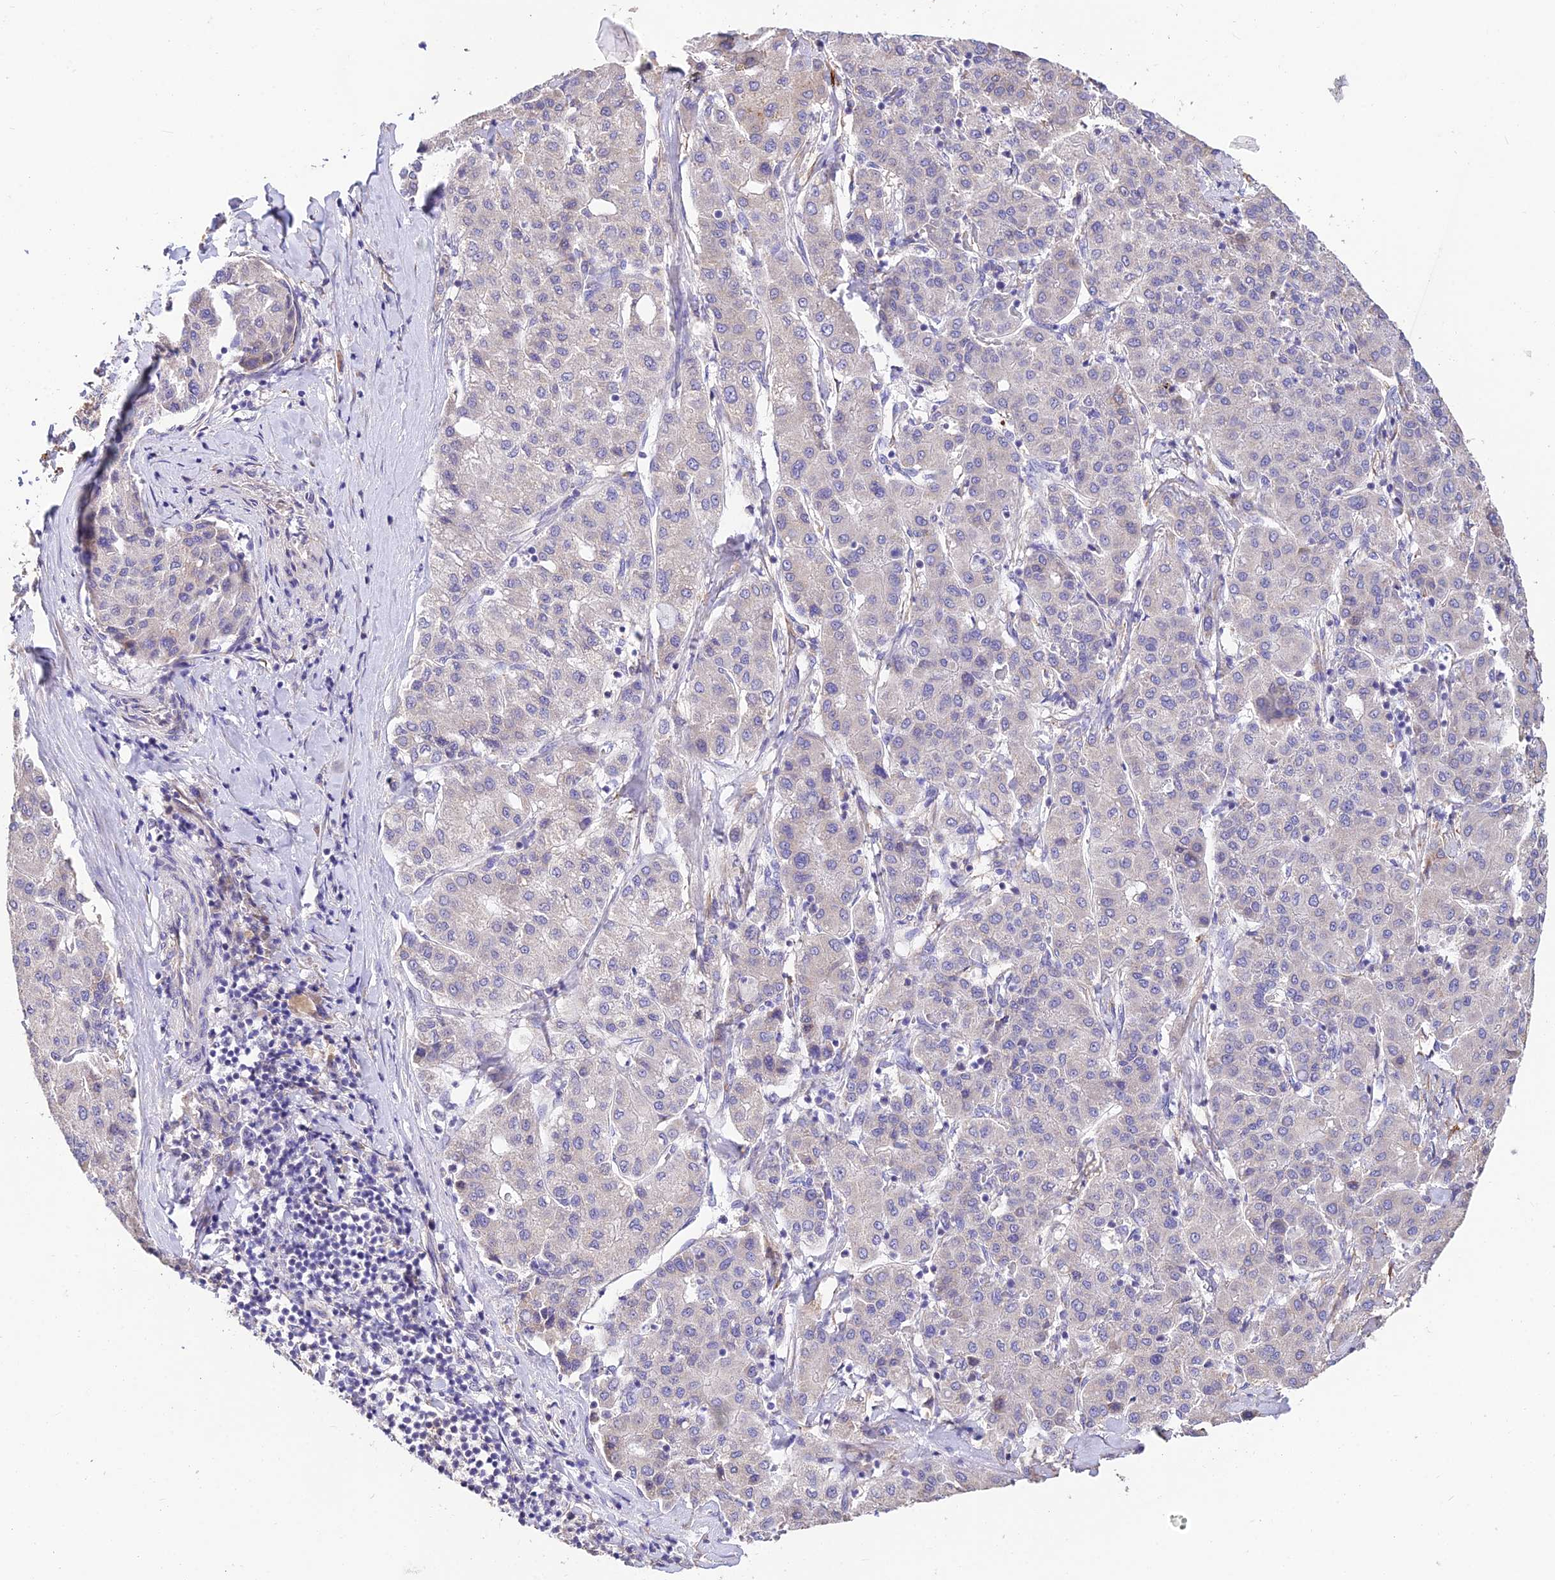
{"staining": {"intensity": "negative", "quantity": "none", "location": "none"}, "tissue": "liver cancer", "cell_type": "Tumor cells", "image_type": "cancer", "snomed": [{"axis": "morphology", "description": "Carcinoma, Hepatocellular, NOS"}, {"axis": "topography", "description": "Liver"}], "caption": "Tumor cells show no significant protein positivity in liver hepatocellular carcinoma. (DAB immunohistochemistry, high magnification).", "gene": "ARL8B", "patient": {"sex": "male", "age": 65}}